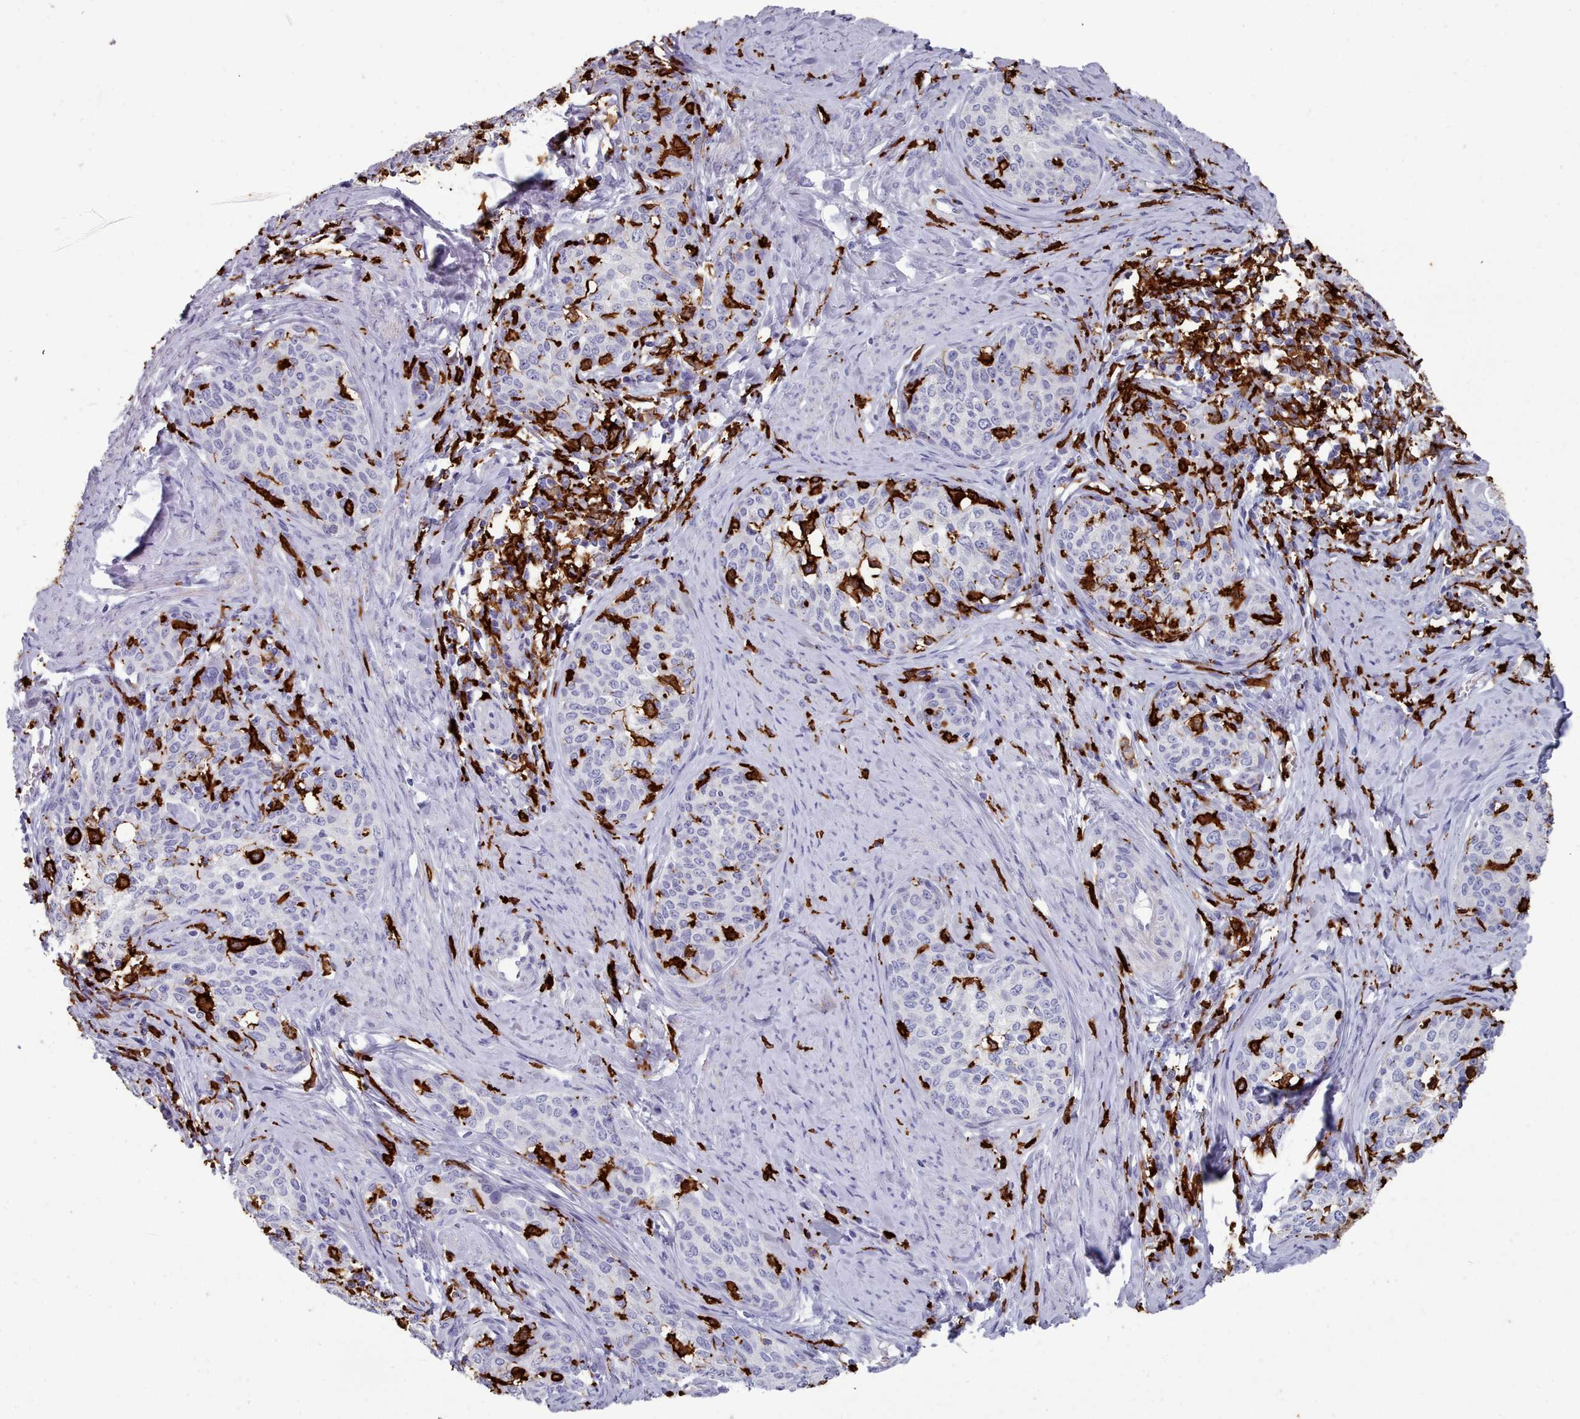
{"staining": {"intensity": "negative", "quantity": "none", "location": "none"}, "tissue": "cervical cancer", "cell_type": "Tumor cells", "image_type": "cancer", "snomed": [{"axis": "morphology", "description": "Squamous cell carcinoma, NOS"}, {"axis": "morphology", "description": "Adenocarcinoma, NOS"}, {"axis": "topography", "description": "Cervix"}], "caption": "Tumor cells show no significant expression in cervical squamous cell carcinoma.", "gene": "AIF1", "patient": {"sex": "female", "age": 52}}